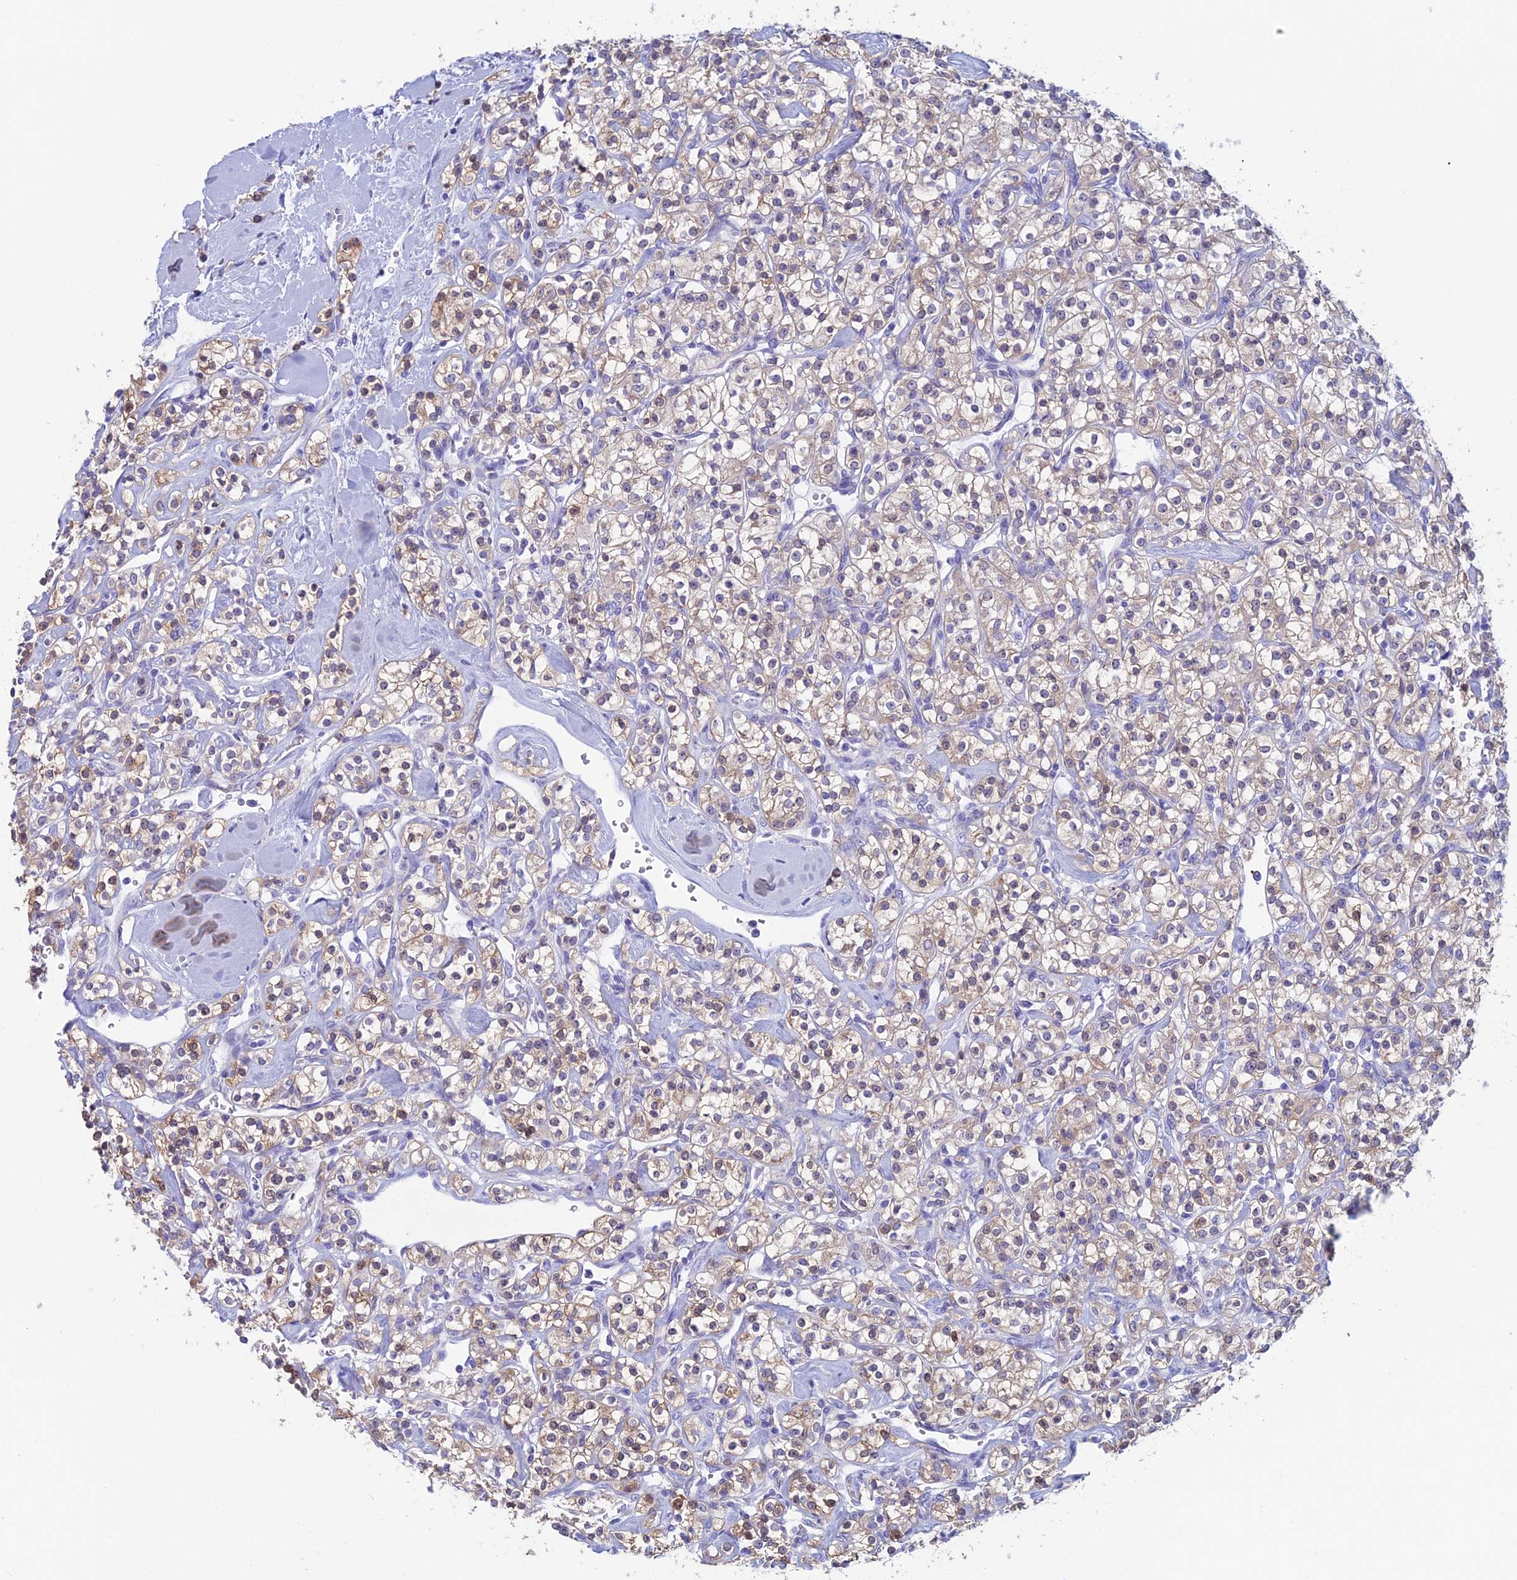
{"staining": {"intensity": "weak", "quantity": ">75%", "location": "cytoplasmic/membranous,nuclear"}, "tissue": "renal cancer", "cell_type": "Tumor cells", "image_type": "cancer", "snomed": [{"axis": "morphology", "description": "Adenocarcinoma, NOS"}, {"axis": "topography", "description": "Kidney"}], "caption": "Immunohistochemistry (DAB (3,3'-diaminobenzidine)) staining of human renal adenocarcinoma exhibits weak cytoplasmic/membranous and nuclear protein staining in about >75% of tumor cells.", "gene": "KCNK17", "patient": {"sex": "male", "age": 77}}